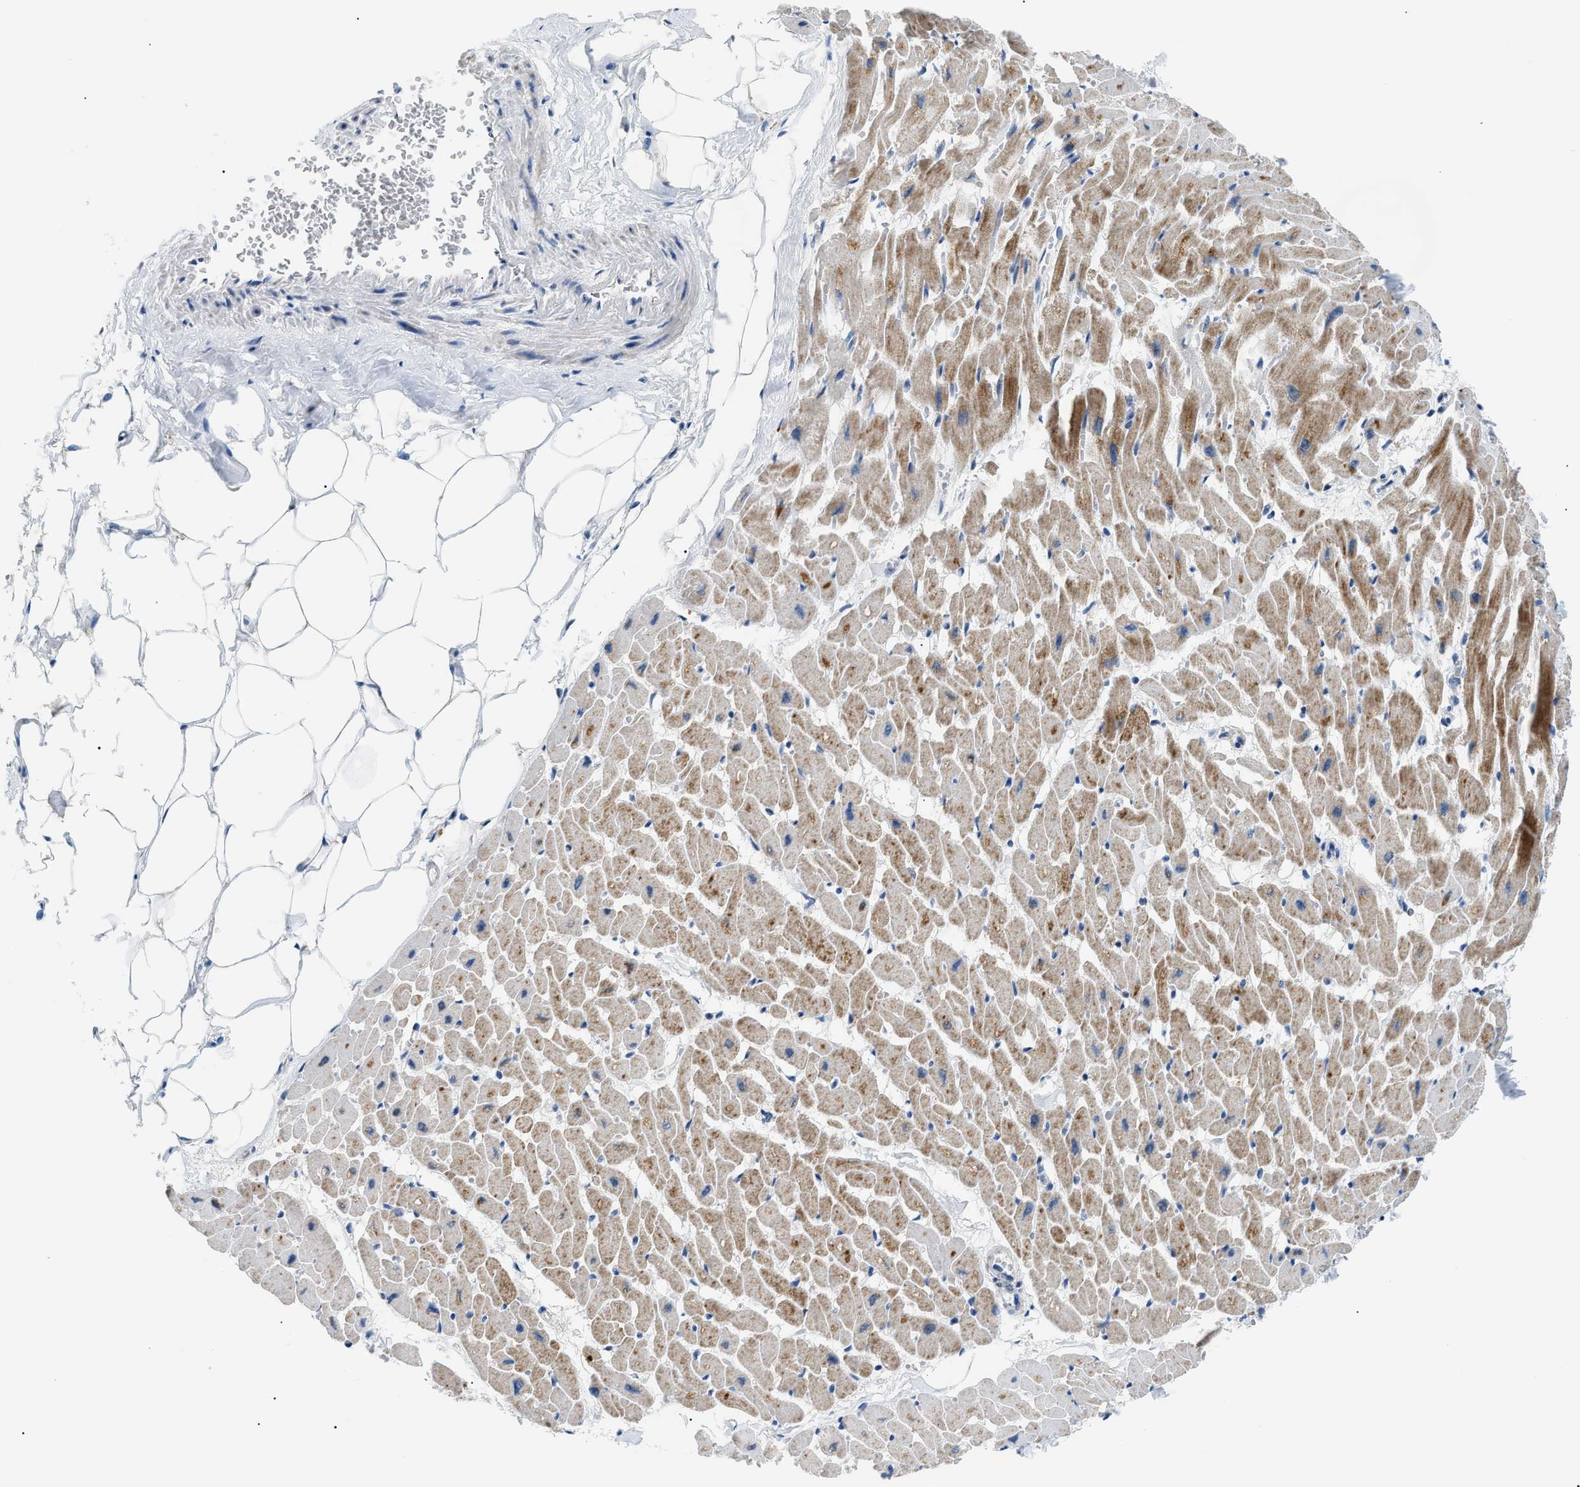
{"staining": {"intensity": "moderate", "quantity": ">75%", "location": "cytoplasmic/membranous"}, "tissue": "heart muscle", "cell_type": "Cardiomyocytes", "image_type": "normal", "snomed": [{"axis": "morphology", "description": "Normal tissue, NOS"}, {"axis": "topography", "description": "Heart"}], "caption": "Immunohistochemical staining of normal heart muscle displays medium levels of moderate cytoplasmic/membranous staining in approximately >75% of cardiomyocytes. (DAB IHC, brown staining for protein, blue staining for nuclei).", "gene": "SMARCC1", "patient": {"sex": "female", "age": 19}}